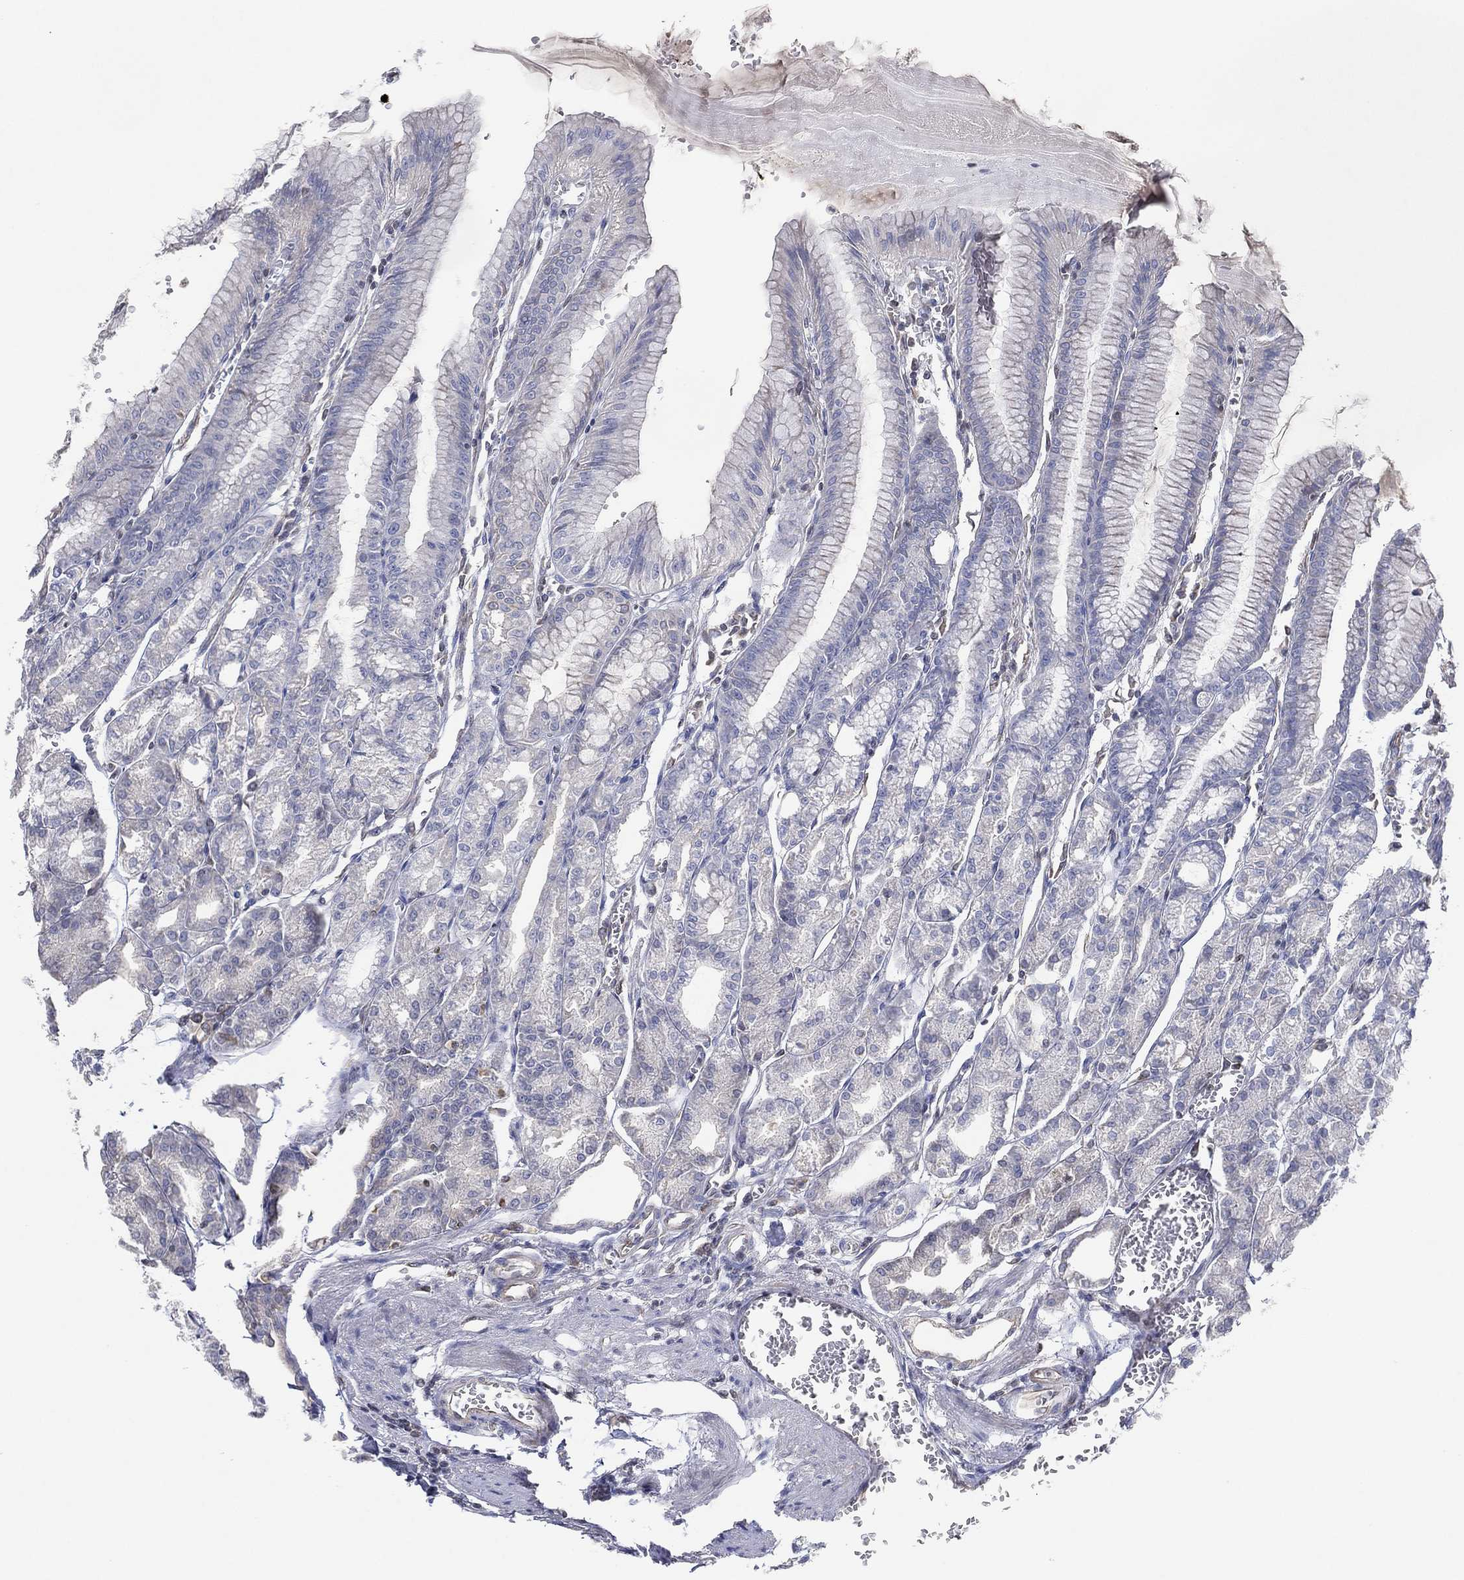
{"staining": {"intensity": "negative", "quantity": "none", "location": "none"}, "tissue": "stomach", "cell_type": "Glandular cells", "image_type": "normal", "snomed": [{"axis": "morphology", "description": "Normal tissue, NOS"}, {"axis": "topography", "description": "Stomach, lower"}], "caption": "IHC image of benign stomach: stomach stained with DAB exhibits no significant protein expression in glandular cells.", "gene": "FLI1", "patient": {"sex": "male", "age": 71}}